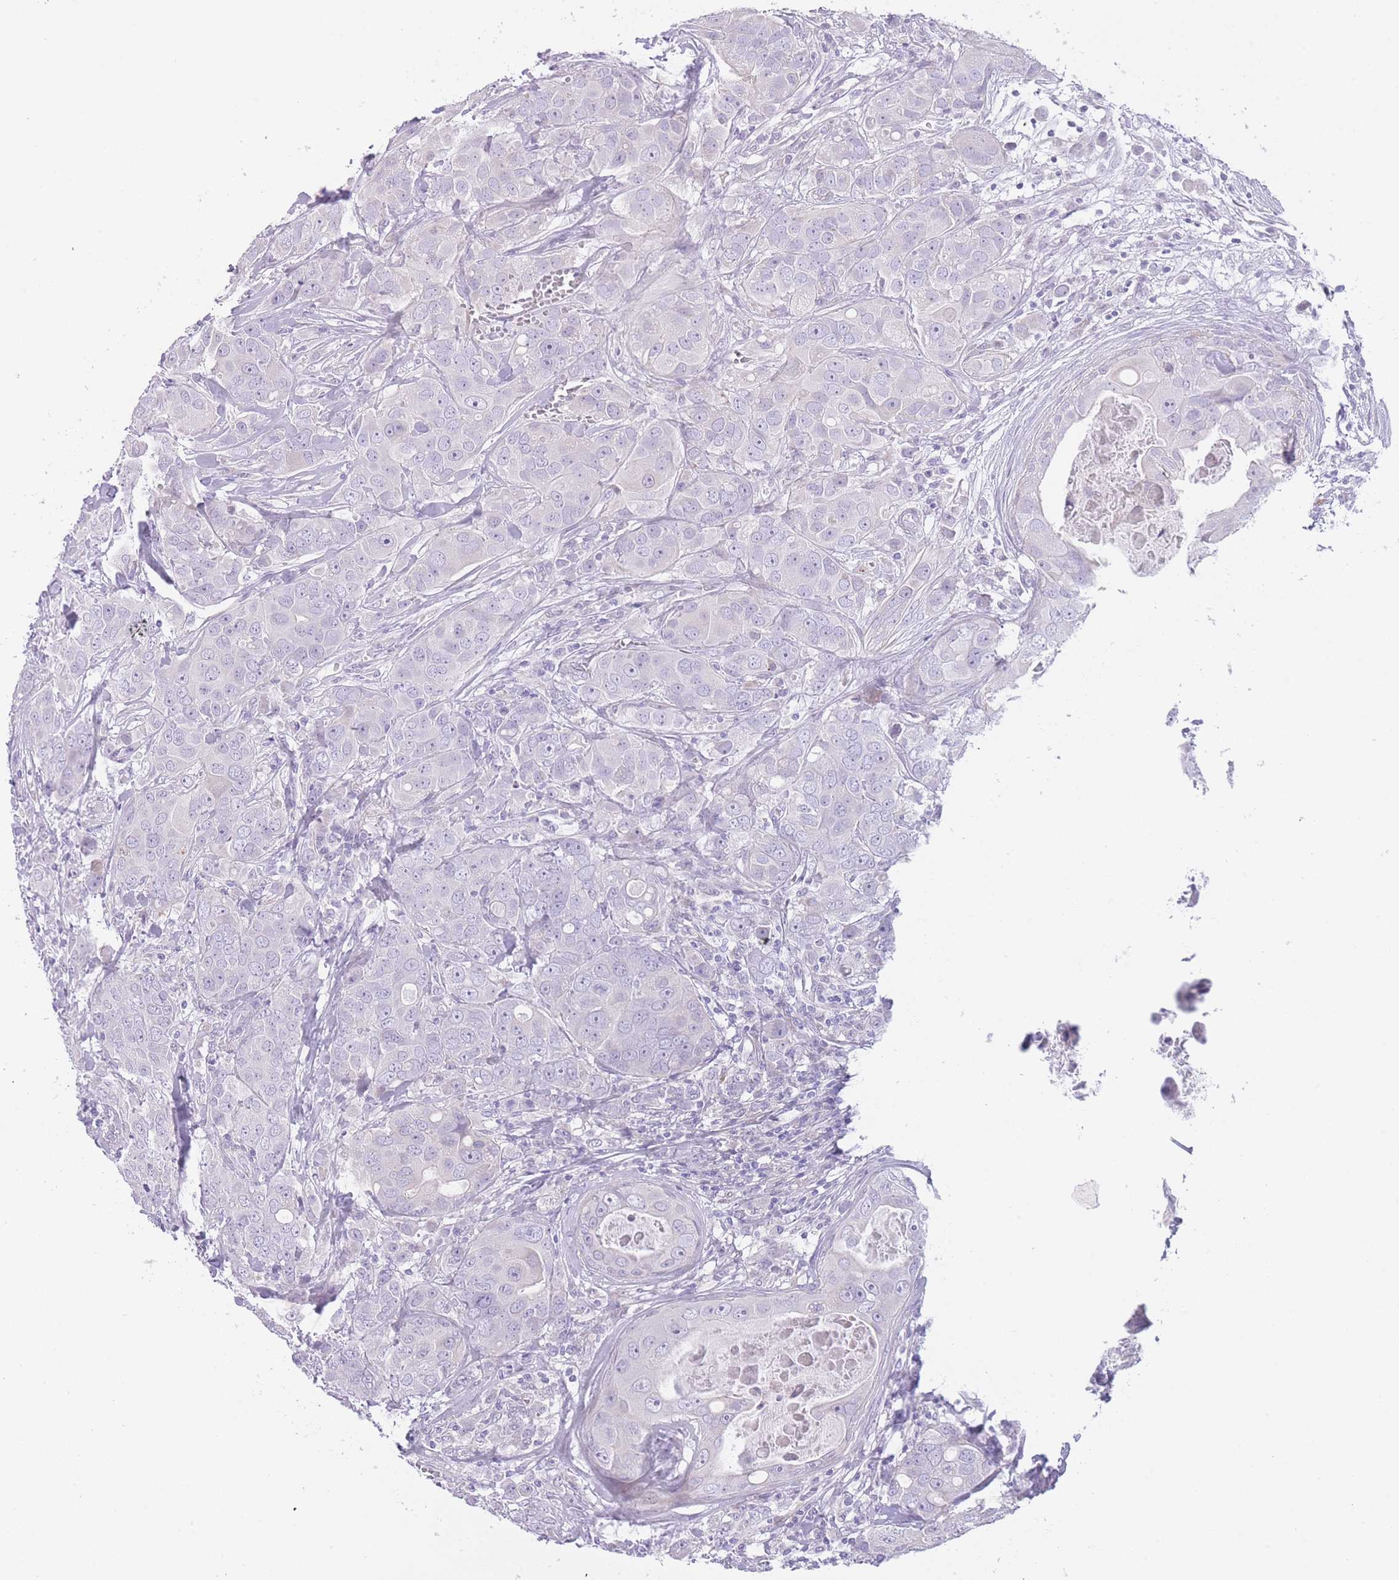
{"staining": {"intensity": "negative", "quantity": "none", "location": "none"}, "tissue": "breast cancer", "cell_type": "Tumor cells", "image_type": "cancer", "snomed": [{"axis": "morphology", "description": "Duct carcinoma"}, {"axis": "topography", "description": "Breast"}], "caption": "Tumor cells show no significant protein staining in intraductal carcinoma (breast).", "gene": "IMPG1", "patient": {"sex": "female", "age": 43}}